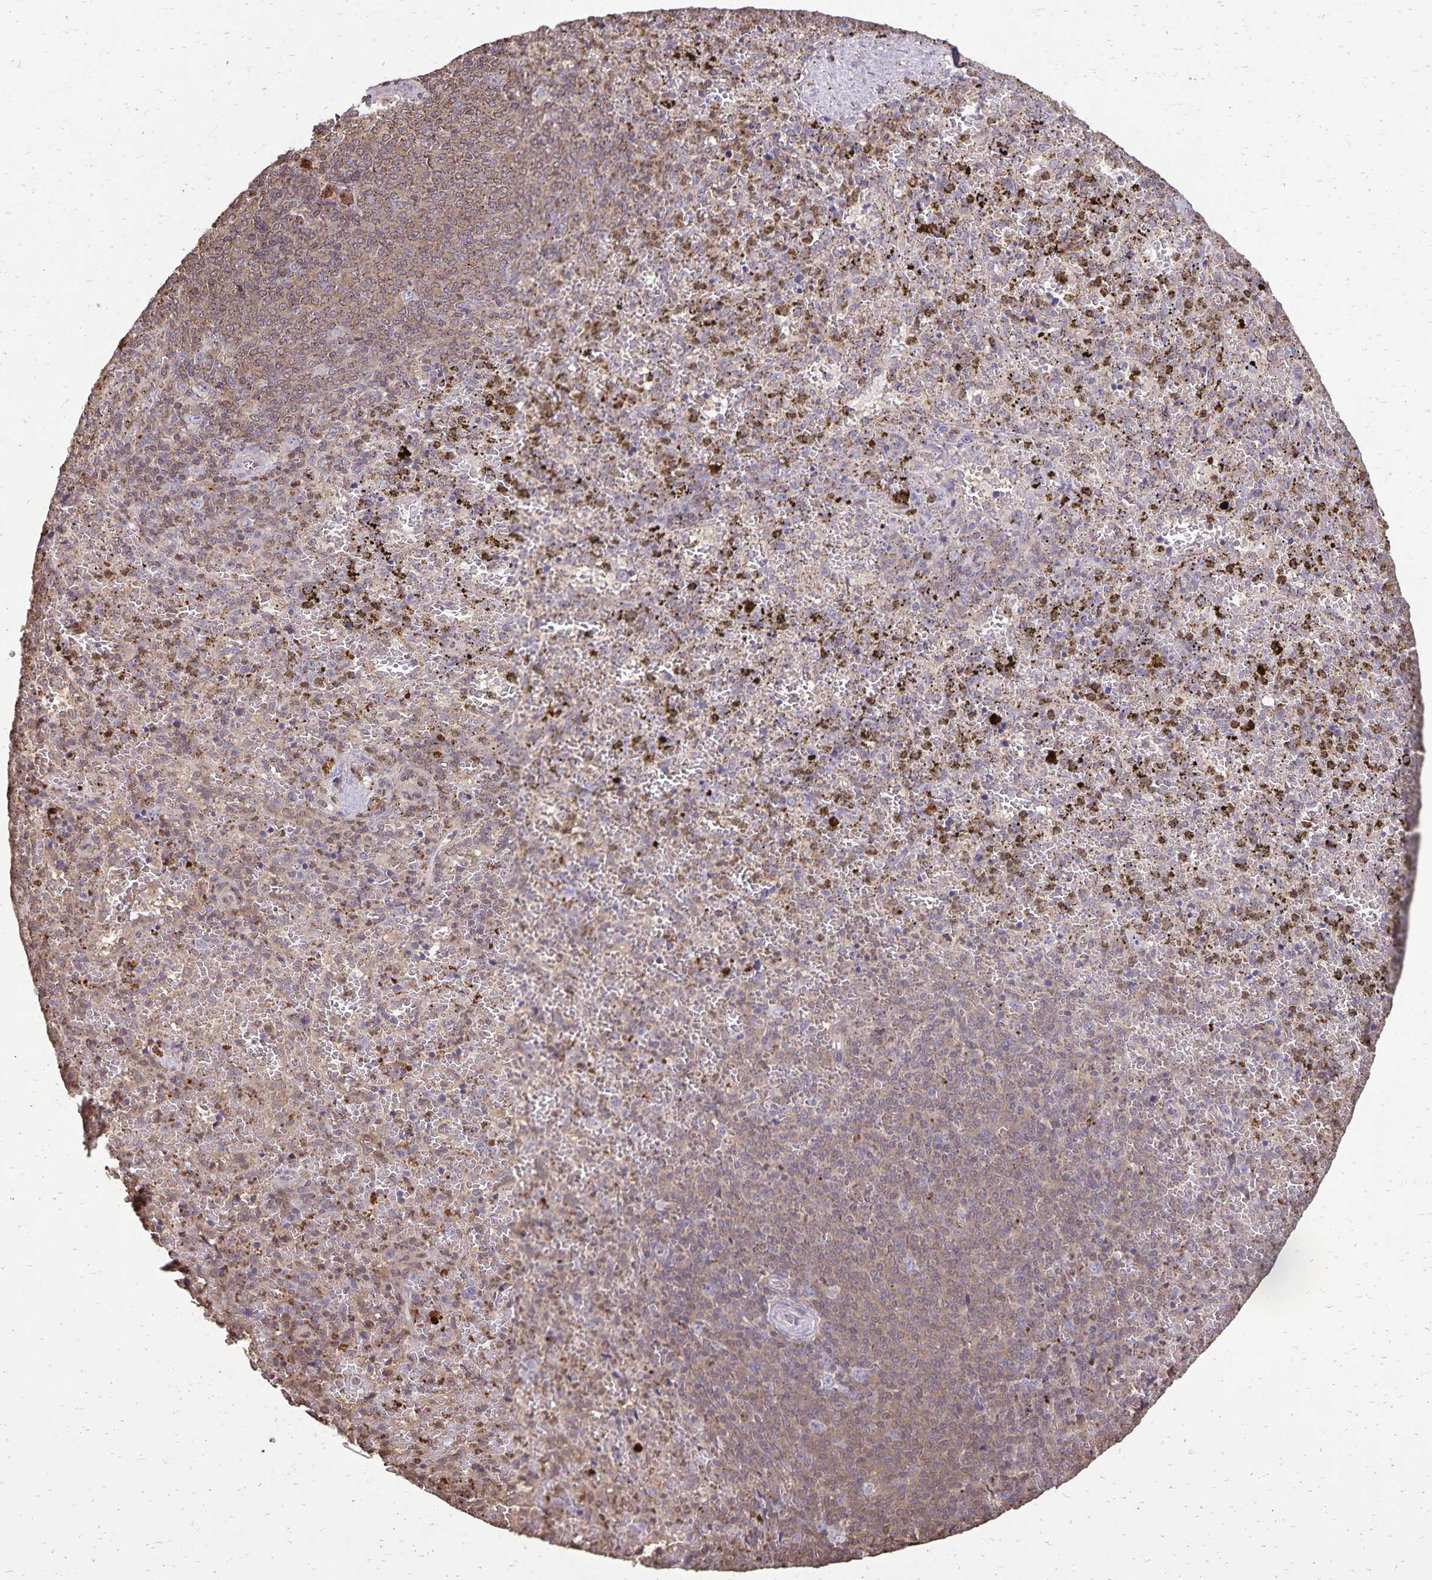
{"staining": {"intensity": "moderate", "quantity": "25%-75%", "location": "cytoplasmic/membranous"}, "tissue": "spleen", "cell_type": "Cells in red pulp", "image_type": "normal", "snomed": [{"axis": "morphology", "description": "Normal tissue, NOS"}, {"axis": "topography", "description": "Spleen"}], "caption": "Human spleen stained with a brown dye displays moderate cytoplasmic/membranous positive staining in about 25%-75% of cells in red pulp.", "gene": "CHMP1B", "patient": {"sex": "female", "age": 50}}